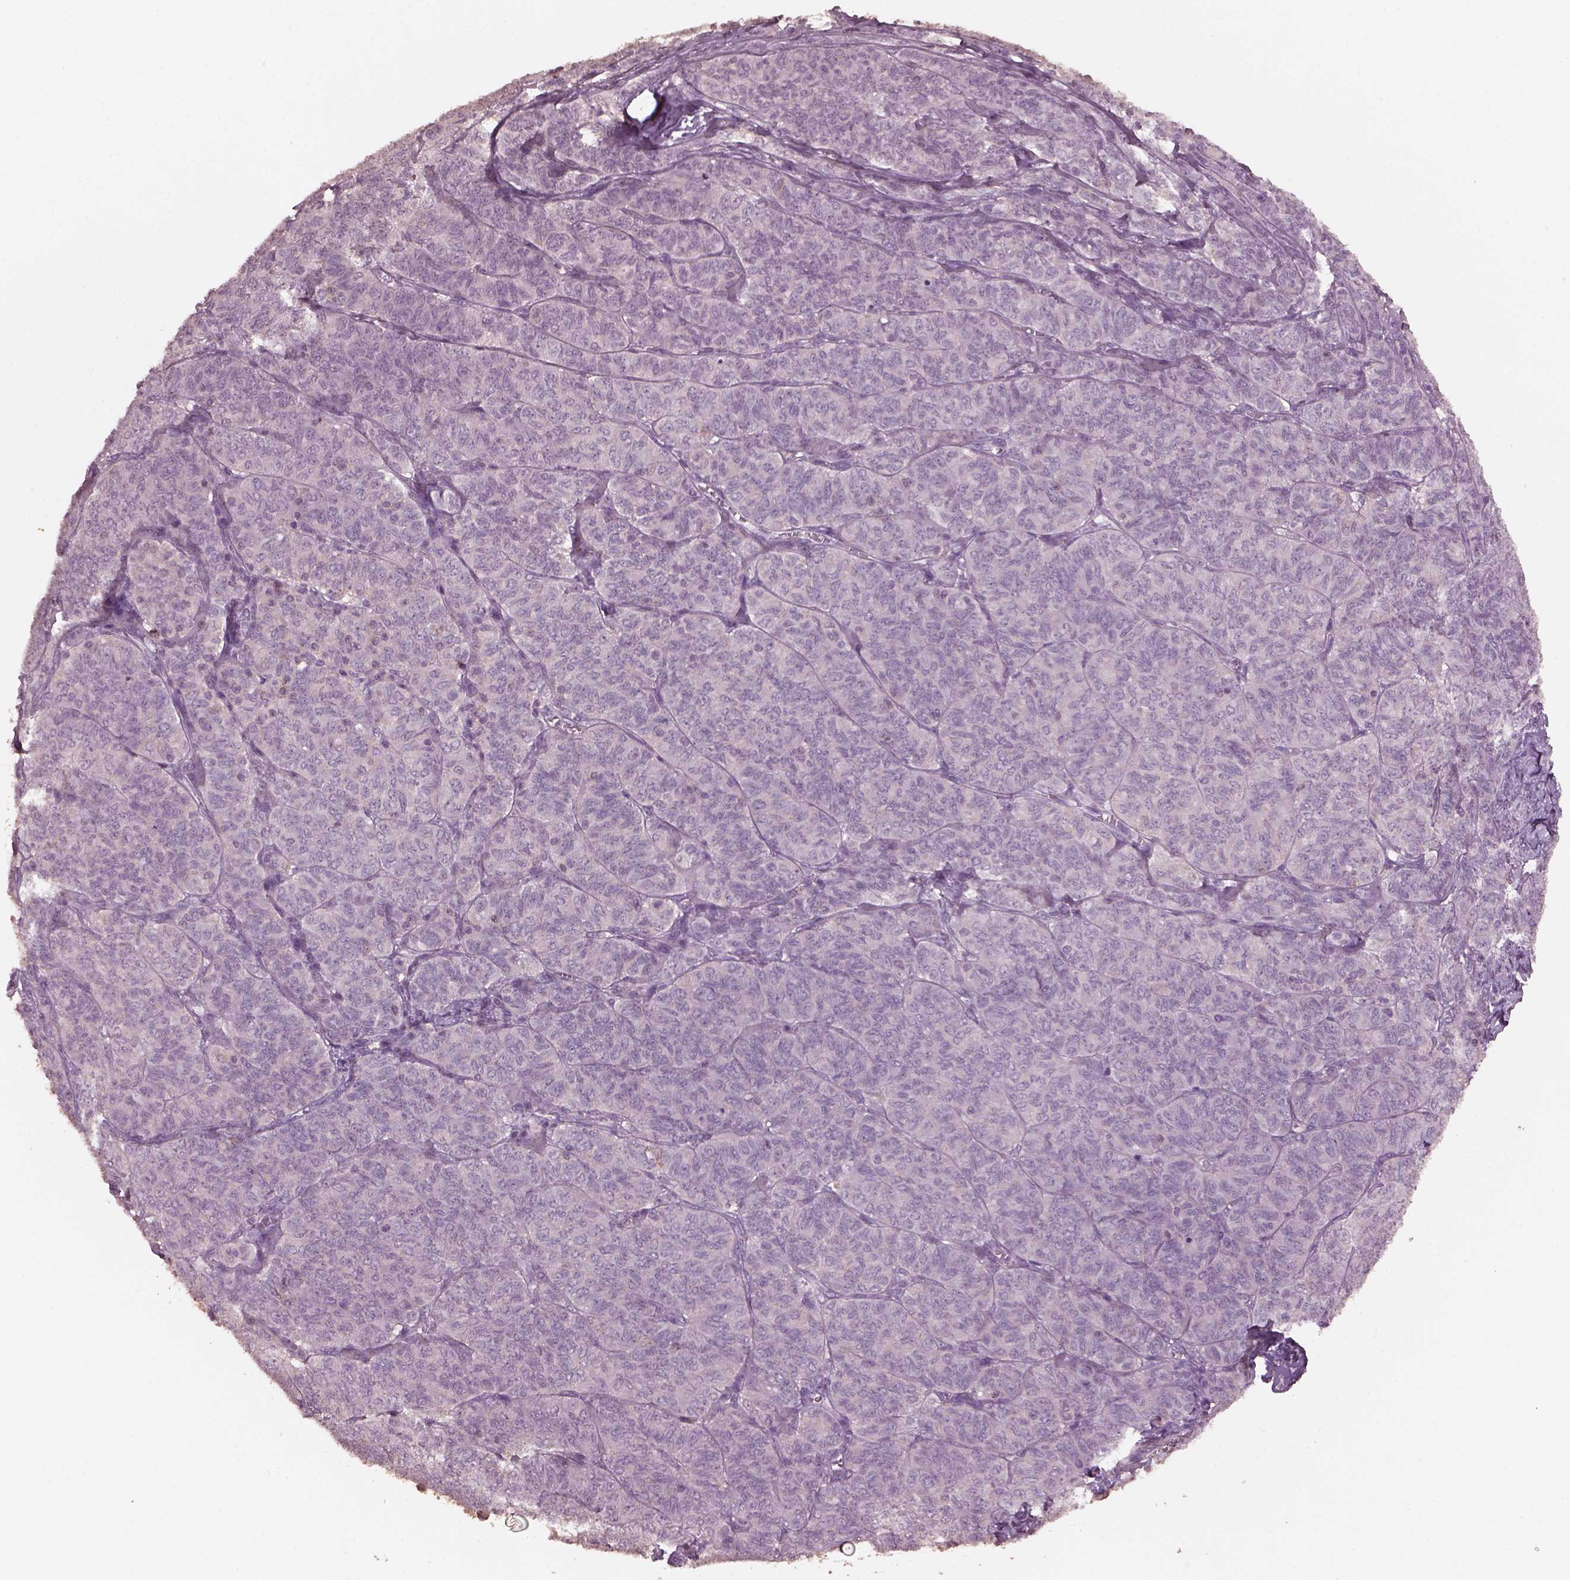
{"staining": {"intensity": "negative", "quantity": "none", "location": "none"}, "tissue": "ovarian cancer", "cell_type": "Tumor cells", "image_type": "cancer", "snomed": [{"axis": "morphology", "description": "Carcinoma, endometroid"}, {"axis": "topography", "description": "Ovary"}], "caption": "The IHC micrograph has no significant expression in tumor cells of ovarian cancer (endometroid carcinoma) tissue.", "gene": "SRI", "patient": {"sex": "female", "age": 80}}